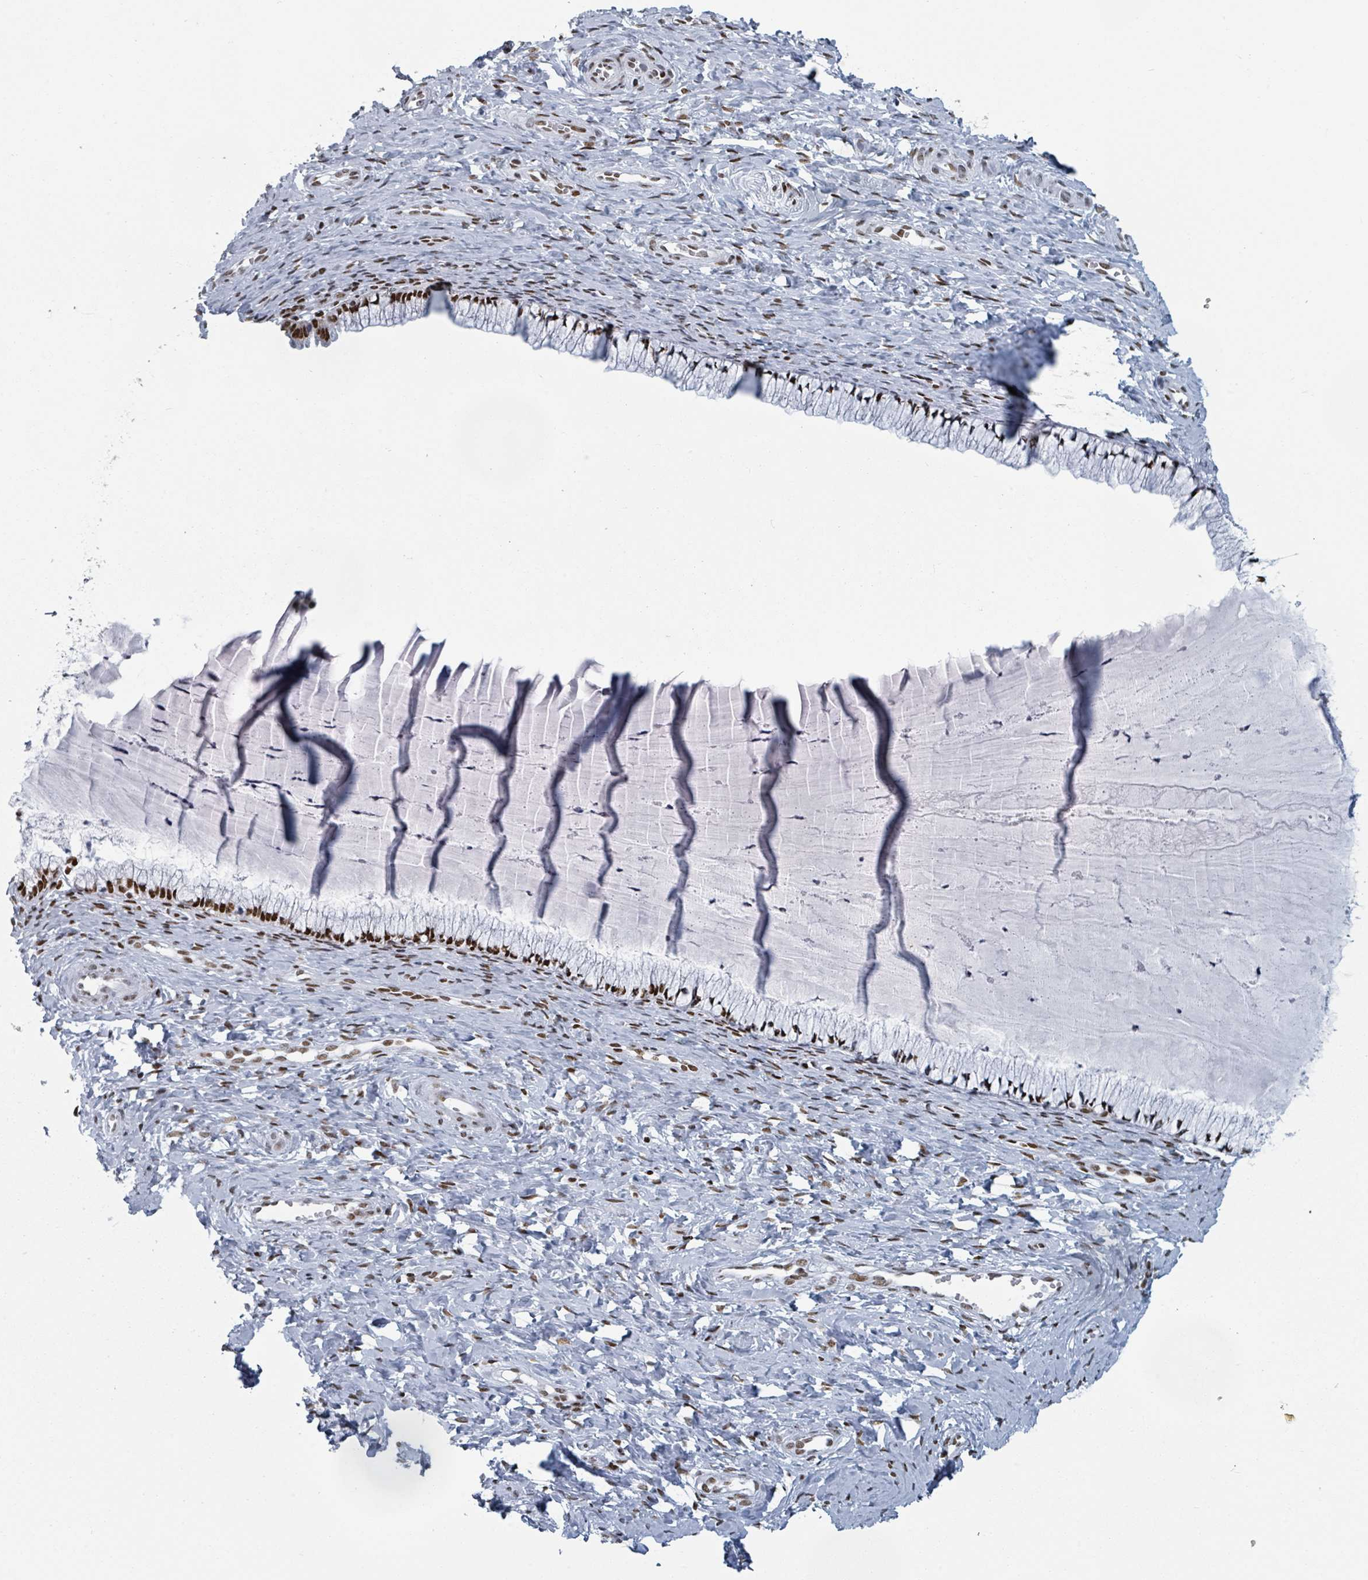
{"staining": {"intensity": "strong", "quantity": ">75%", "location": "nuclear"}, "tissue": "cervix", "cell_type": "Glandular cells", "image_type": "normal", "snomed": [{"axis": "morphology", "description": "Normal tissue, NOS"}, {"axis": "topography", "description": "Cervix"}], "caption": "Protein expression analysis of unremarkable human cervix reveals strong nuclear positivity in approximately >75% of glandular cells. Immunohistochemistry stains the protein in brown and the nuclei are stained blue.", "gene": "DHX16", "patient": {"sex": "female", "age": 36}}